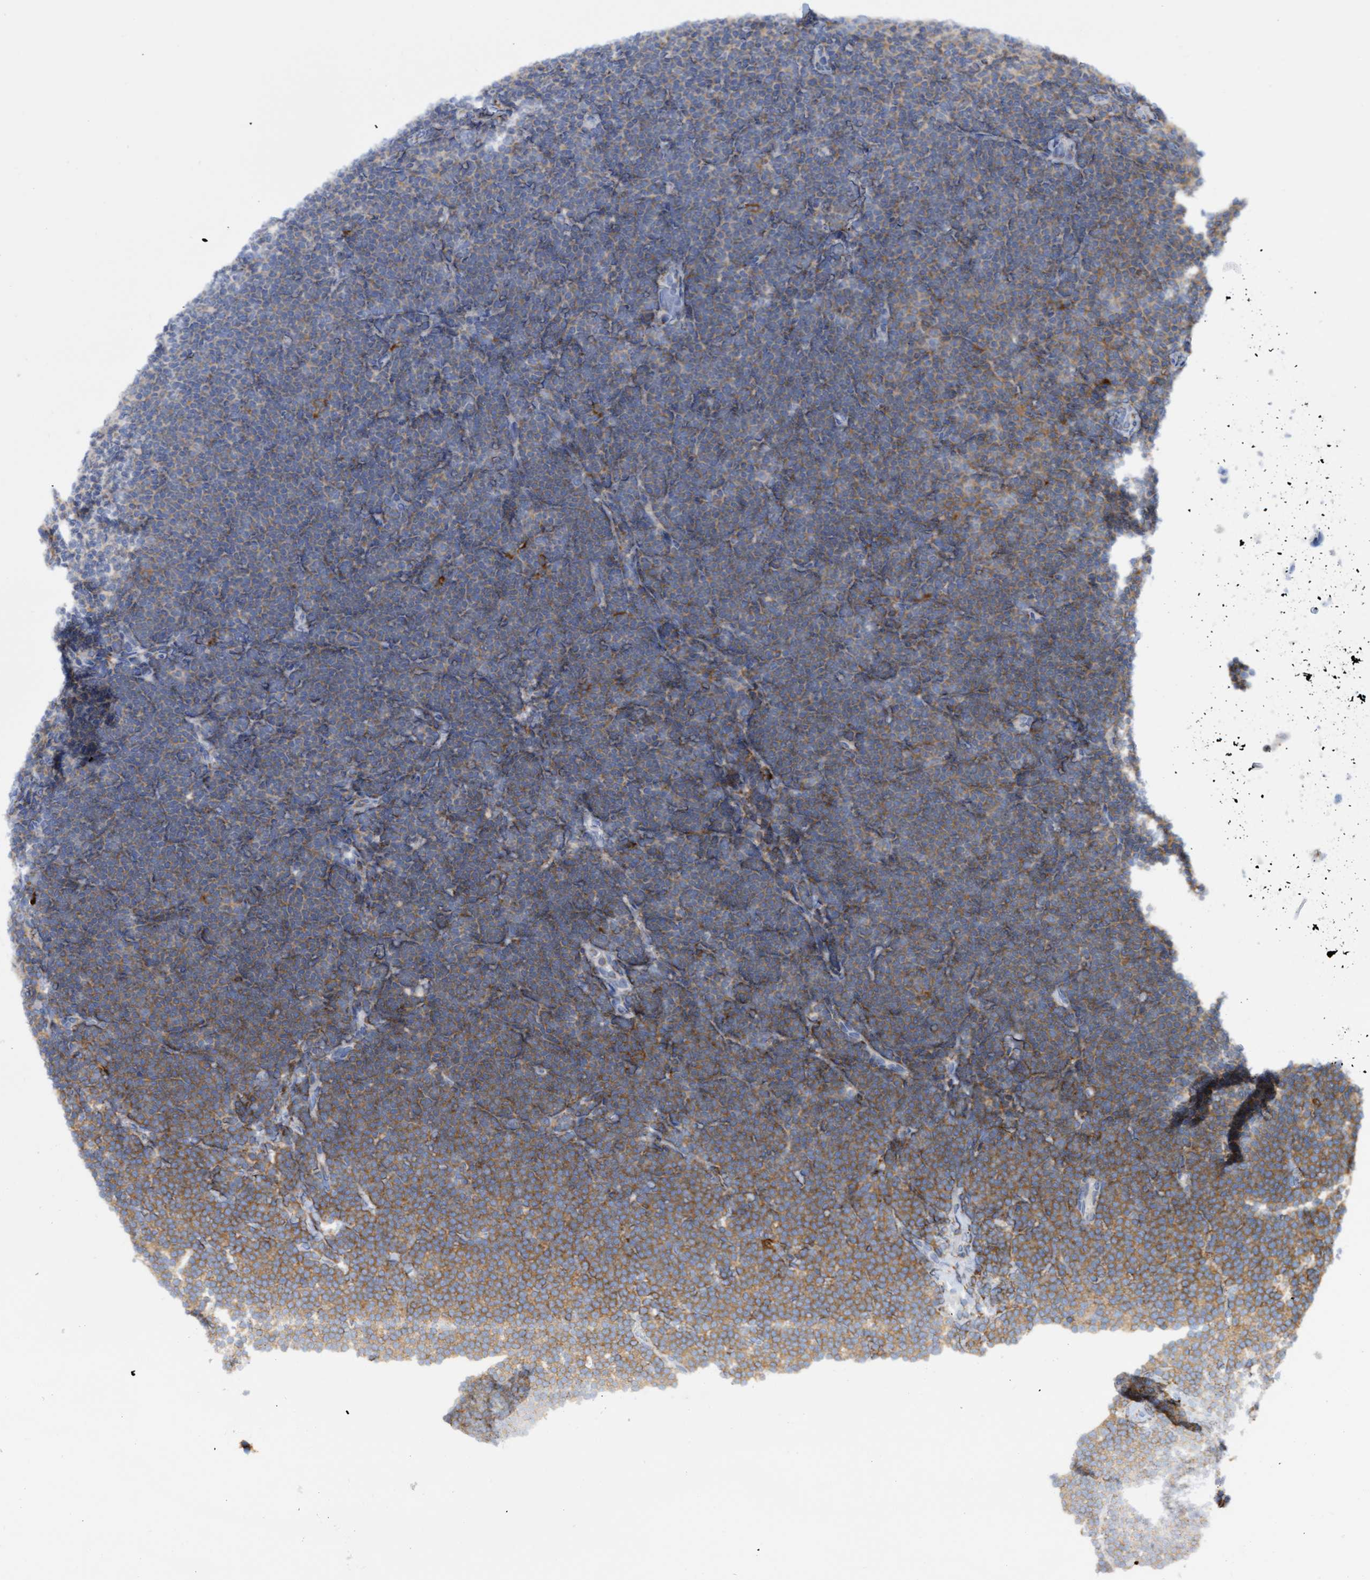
{"staining": {"intensity": "weak", "quantity": "25%-75%", "location": "cytoplasmic/membranous"}, "tissue": "lymphoma", "cell_type": "Tumor cells", "image_type": "cancer", "snomed": [{"axis": "morphology", "description": "Malignant lymphoma, non-Hodgkin's type, Low grade"}, {"axis": "topography", "description": "Lymph node"}], "caption": "A brown stain shows weak cytoplasmic/membranous expression of a protein in human low-grade malignant lymphoma, non-Hodgkin's type tumor cells.", "gene": "FNBP1", "patient": {"sex": "female", "age": 53}}